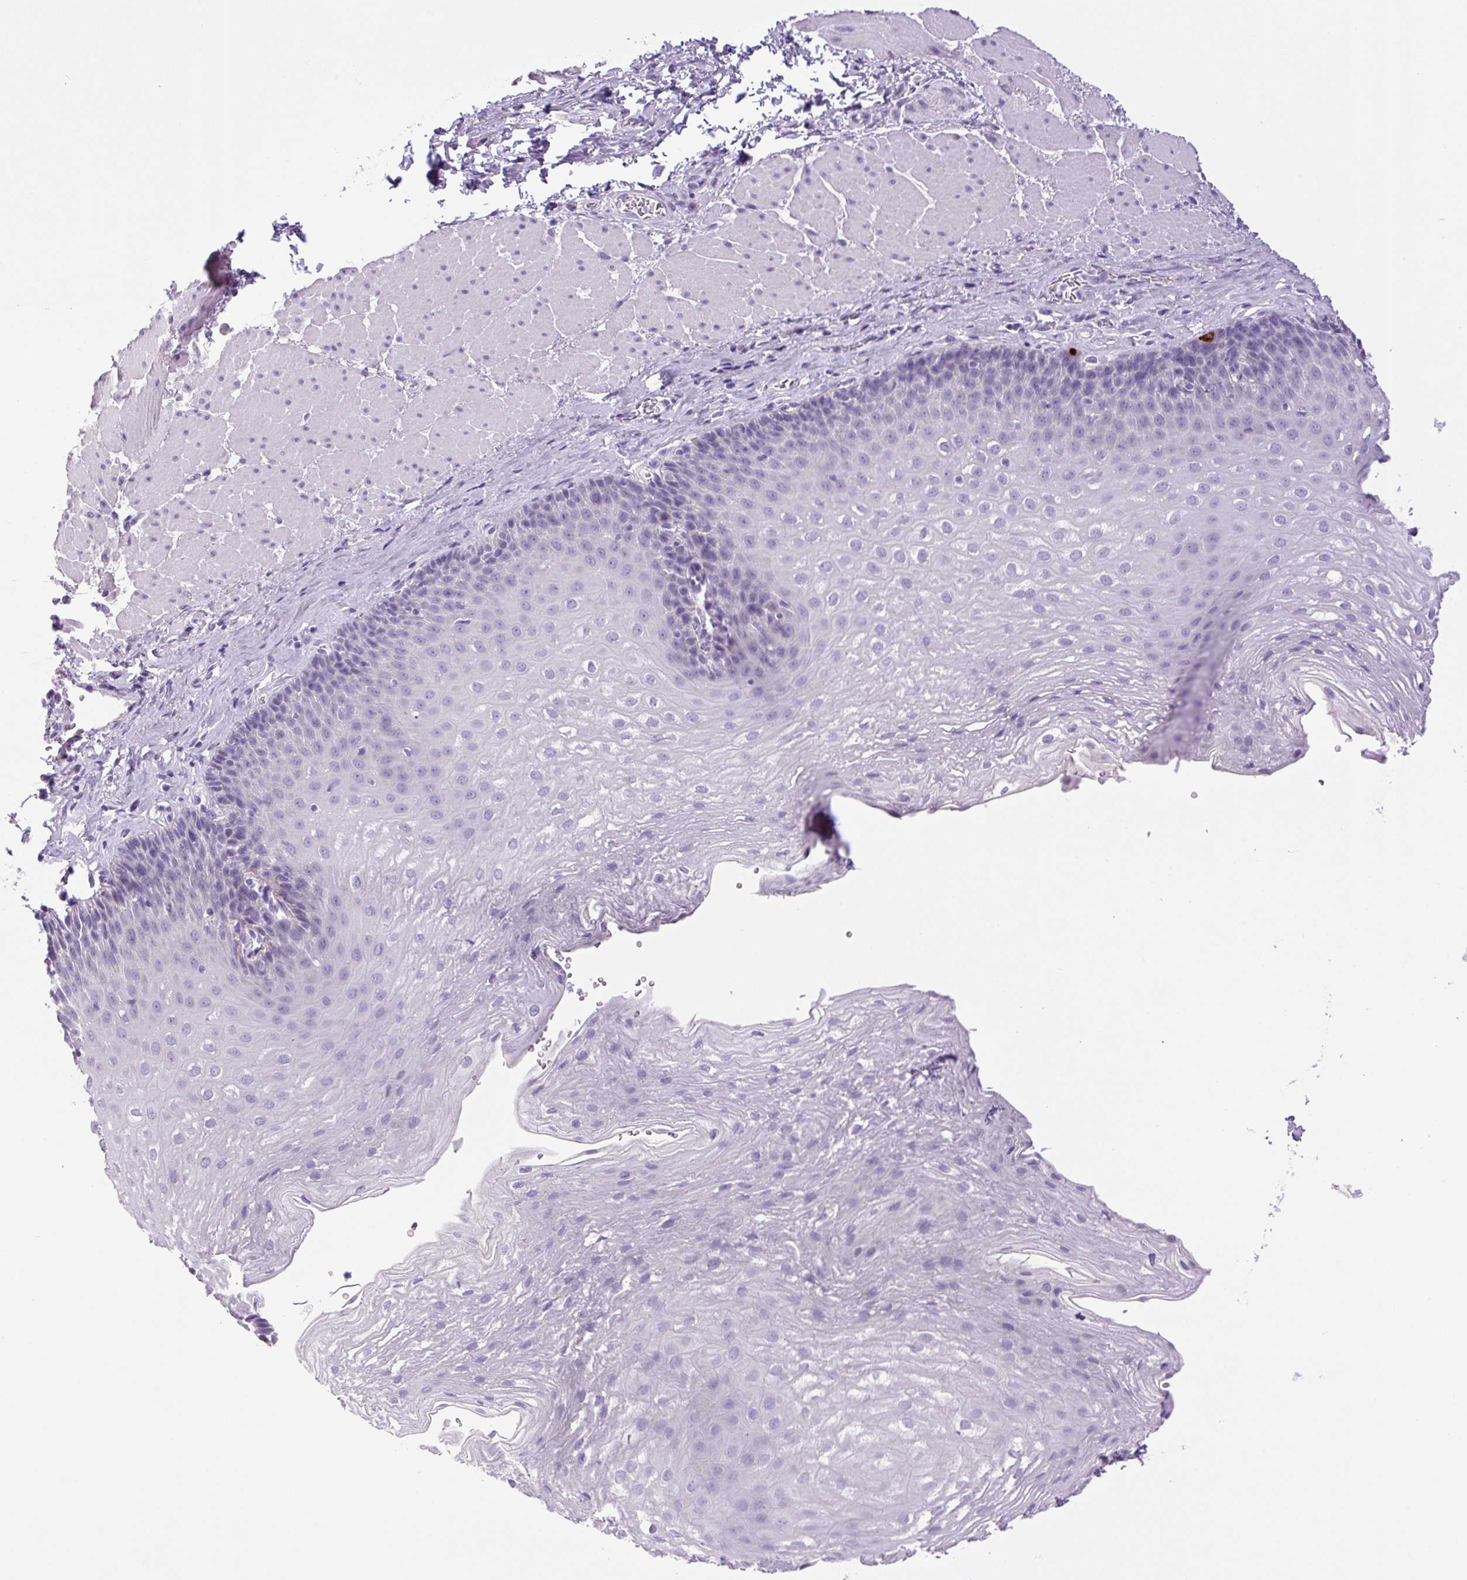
{"staining": {"intensity": "negative", "quantity": "none", "location": "none"}, "tissue": "esophagus", "cell_type": "Squamous epithelial cells", "image_type": "normal", "snomed": [{"axis": "morphology", "description": "Normal tissue, NOS"}, {"axis": "topography", "description": "Esophagus"}], "caption": "Photomicrograph shows no protein positivity in squamous epithelial cells of normal esophagus.", "gene": "CHGA", "patient": {"sex": "female", "age": 66}}